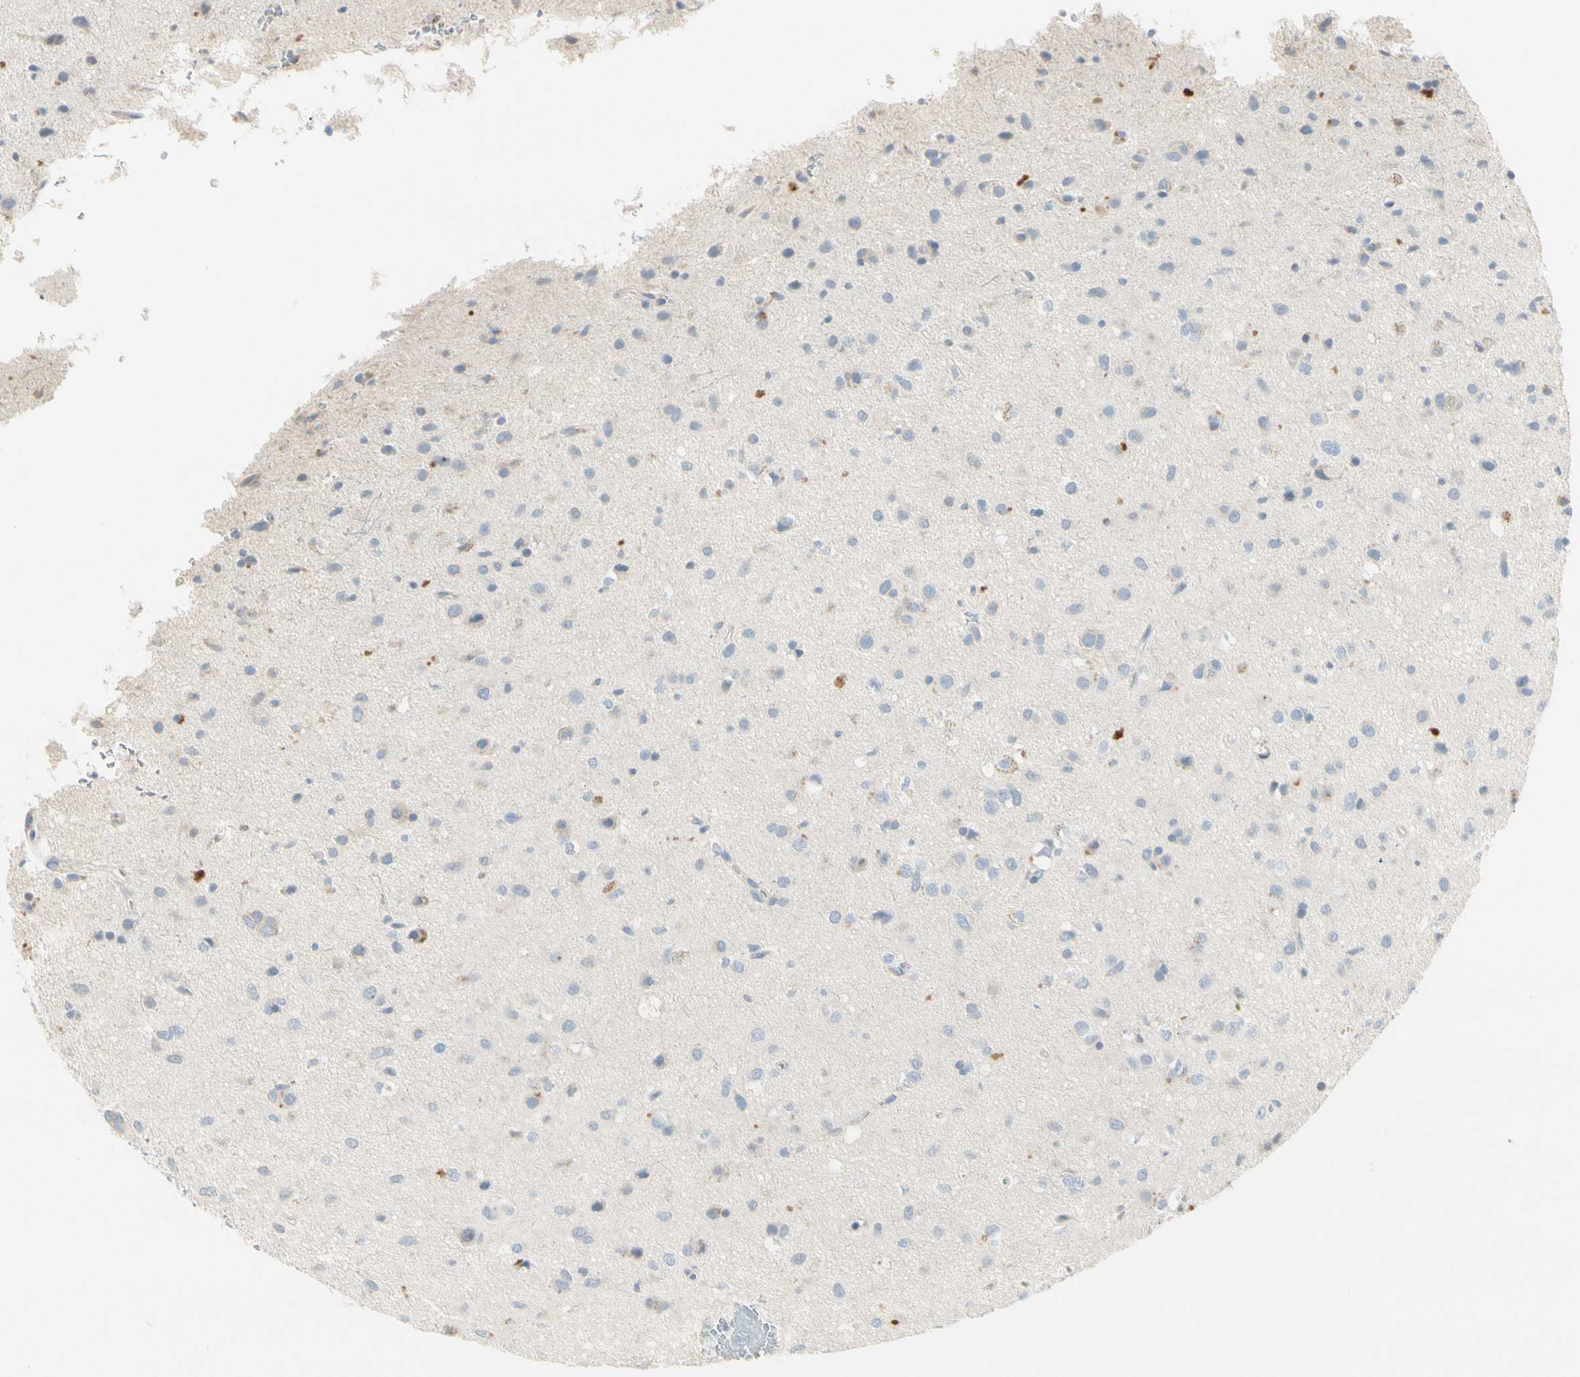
{"staining": {"intensity": "strong", "quantity": "<25%", "location": "cytoplasmic/membranous"}, "tissue": "glioma", "cell_type": "Tumor cells", "image_type": "cancer", "snomed": [{"axis": "morphology", "description": "Glioma, malignant, Low grade"}, {"axis": "topography", "description": "Brain"}], "caption": "Protein expression analysis of human malignant low-grade glioma reveals strong cytoplasmic/membranous positivity in approximately <25% of tumor cells.", "gene": "ALDH18A1", "patient": {"sex": "male", "age": 77}}